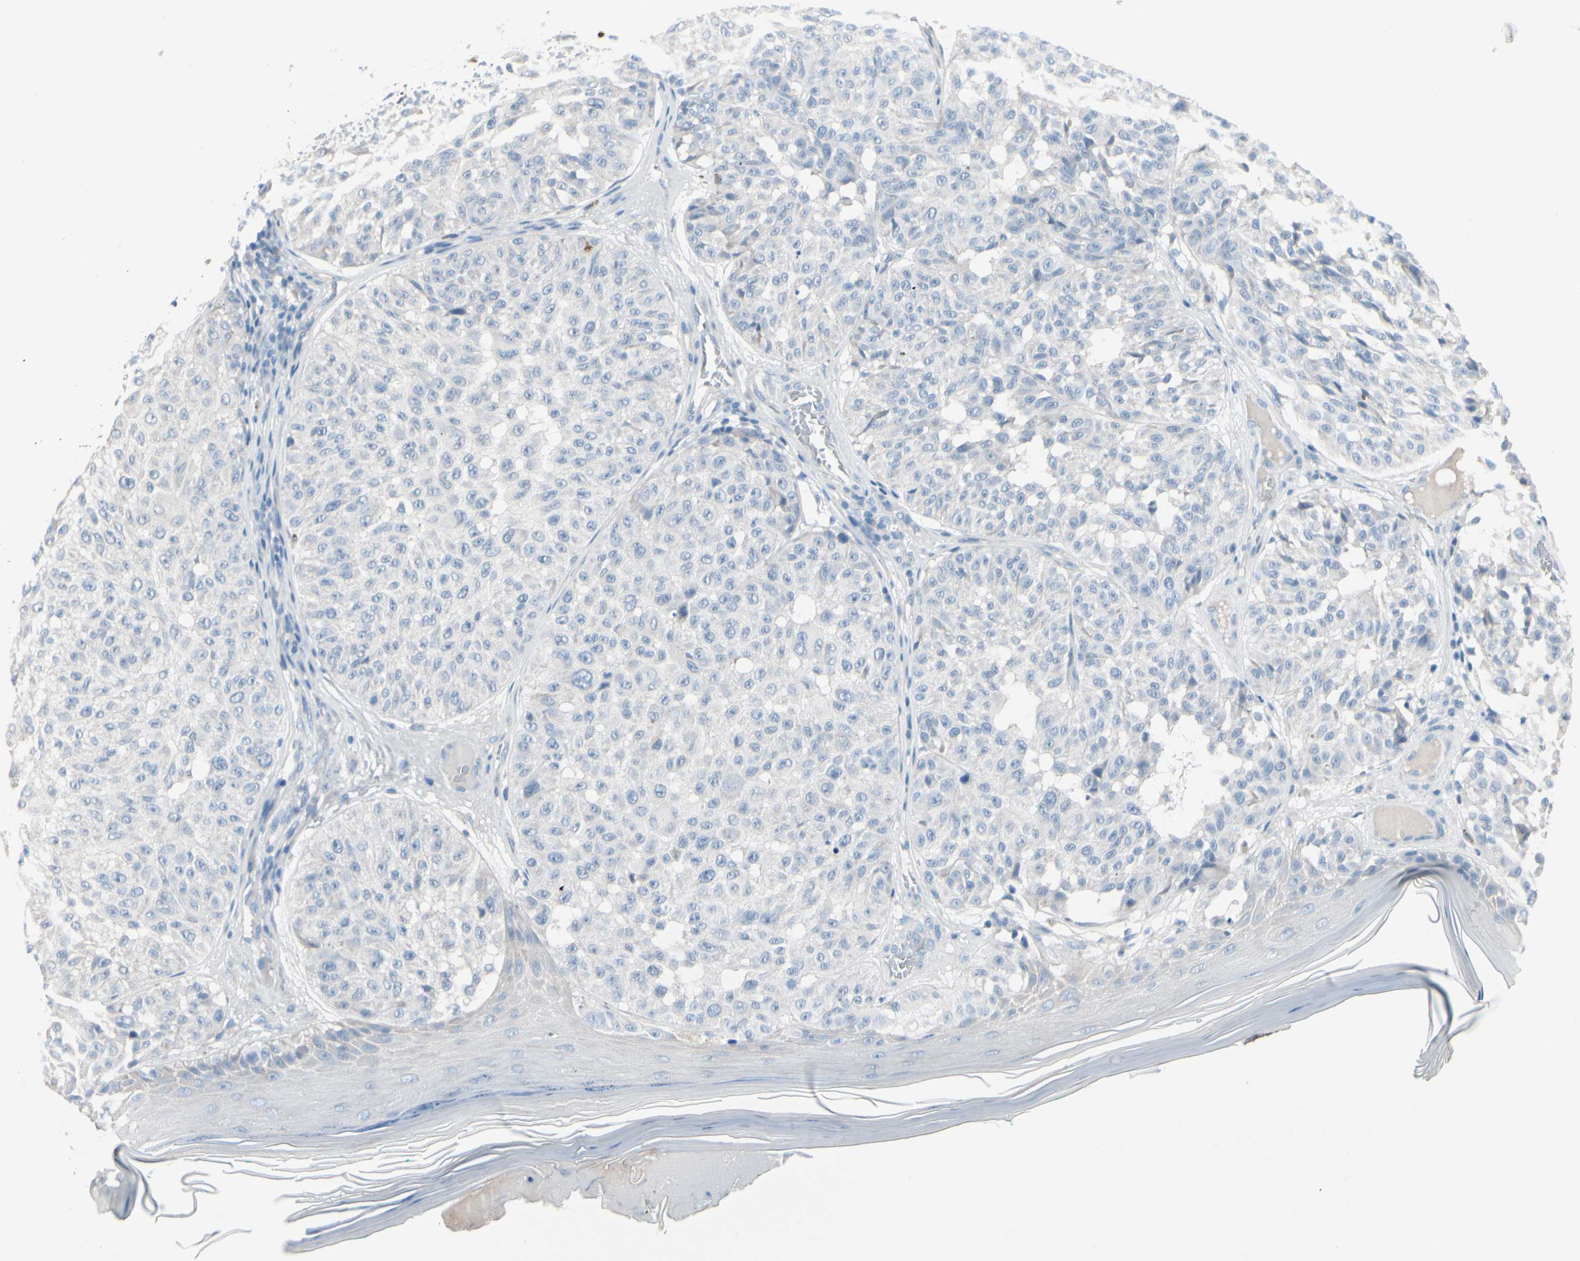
{"staining": {"intensity": "negative", "quantity": "none", "location": "none"}, "tissue": "melanoma", "cell_type": "Tumor cells", "image_type": "cancer", "snomed": [{"axis": "morphology", "description": "Malignant melanoma, NOS"}, {"axis": "topography", "description": "Skin"}], "caption": "Tumor cells are negative for protein expression in human melanoma.", "gene": "PGR", "patient": {"sex": "female", "age": 46}}